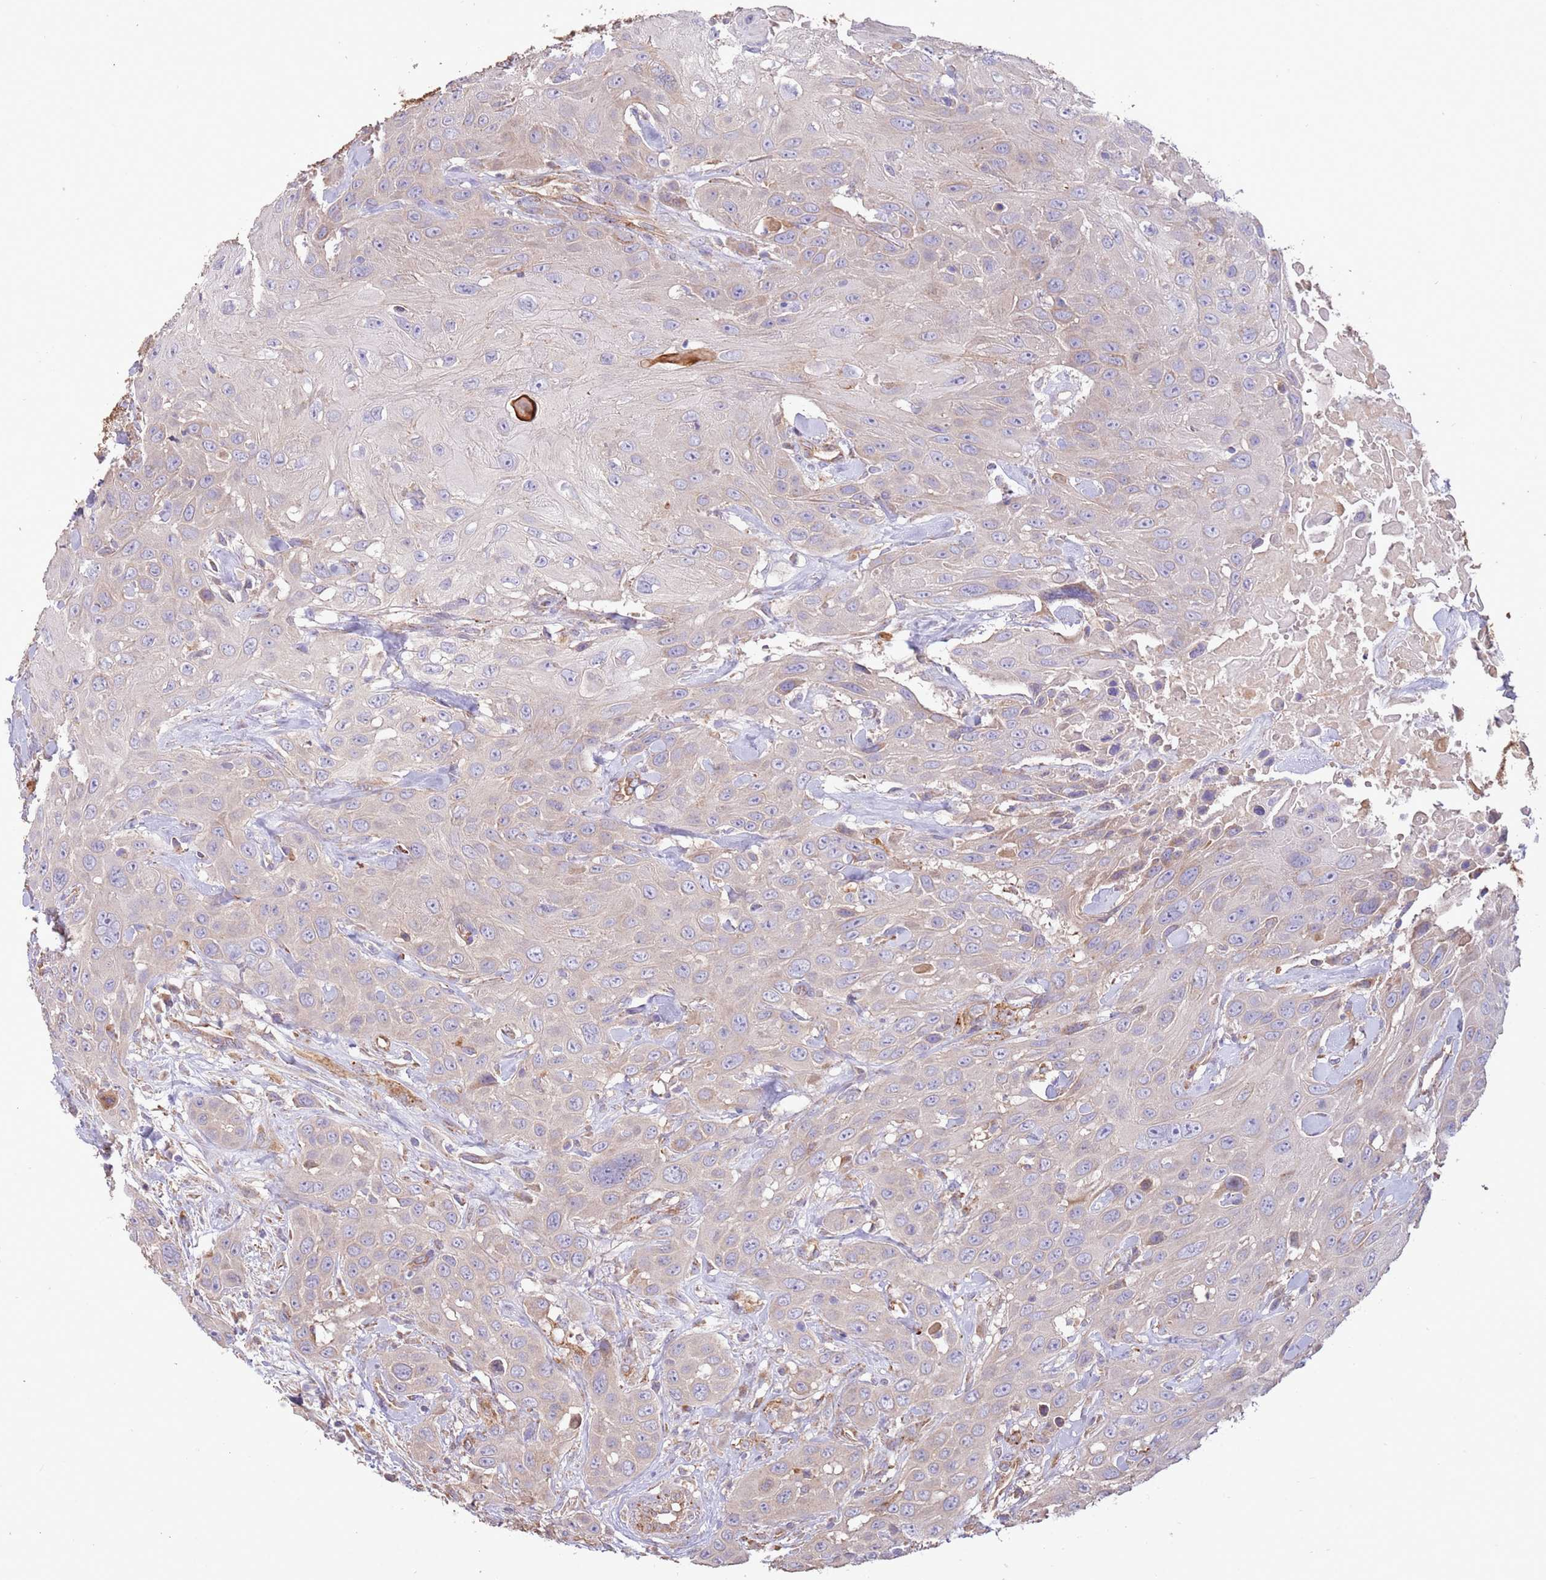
{"staining": {"intensity": "weak", "quantity": "<25%", "location": "cytoplasmic/membranous"}, "tissue": "head and neck cancer", "cell_type": "Tumor cells", "image_type": "cancer", "snomed": [{"axis": "morphology", "description": "Squamous cell carcinoma, NOS"}, {"axis": "topography", "description": "Head-Neck"}], "caption": "High magnification brightfield microscopy of squamous cell carcinoma (head and neck) stained with DAB (brown) and counterstained with hematoxylin (blue): tumor cells show no significant staining.", "gene": "DOCK6", "patient": {"sex": "male", "age": 81}}